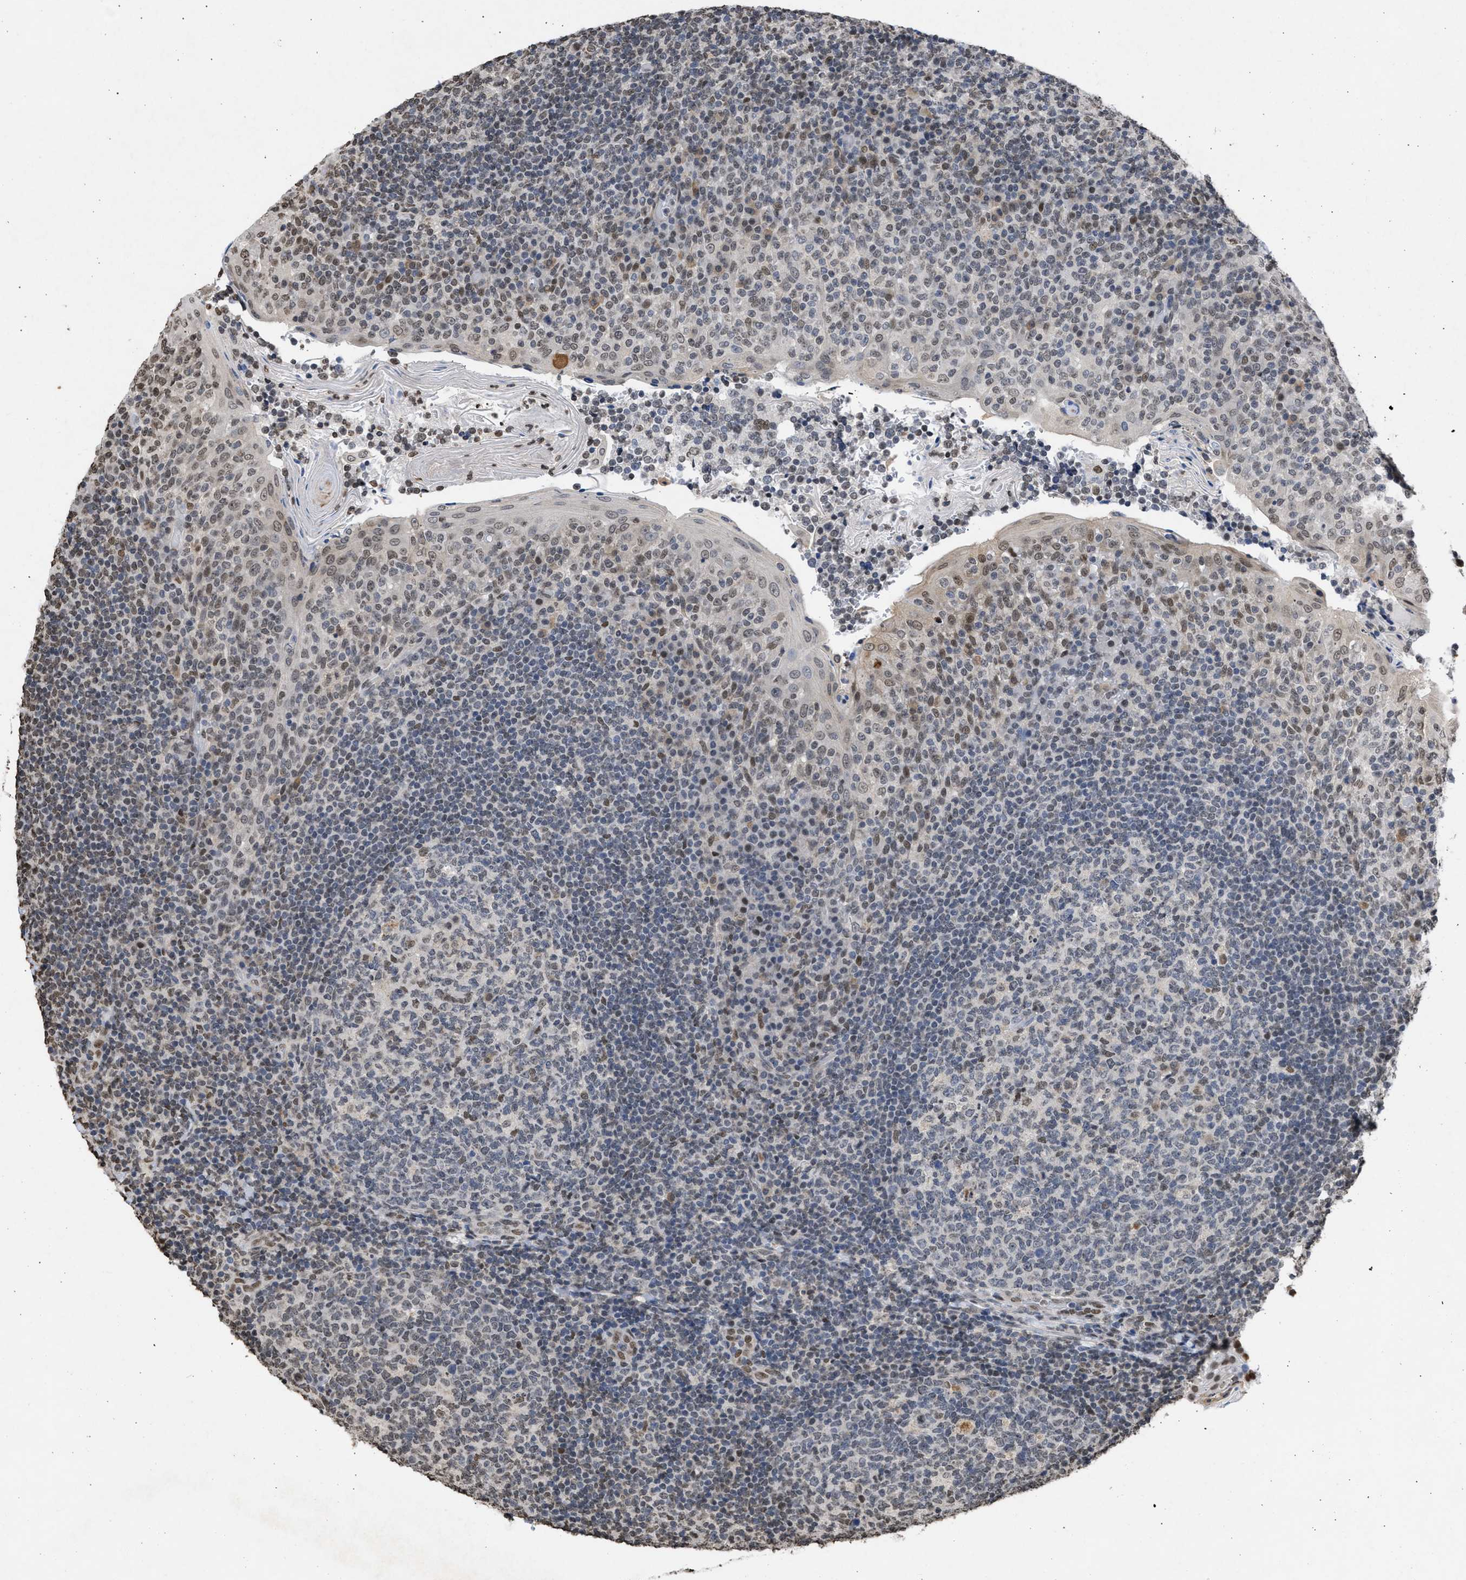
{"staining": {"intensity": "weak", "quantity": "25%-75%", "location": "nuclear"}, "tissue": "tonsil", "cell_type": "Germinal center cells", "image_type": "normal", "snomed": [{"axis": "morphology", "description": "Normal tissue, NOS"}, {"axis": "topography", "description": "Tonsil"}], "caption": "High-magnification brightfield microscopy of normal tonsil stained with DAB (brown) and counterstained with hematoxylin (blue). germinal center cells exhibit weak nuclear positivity is appreciated in approximately25%-75% of cells. (Stains: DAB (3,3'-diaminobenzidine) in brown, nuclei in blue, Microscopy: brightfield microscopy at high magnification).", "gene": "NUP35", "patient": {"sex": "female", "age": 19}}